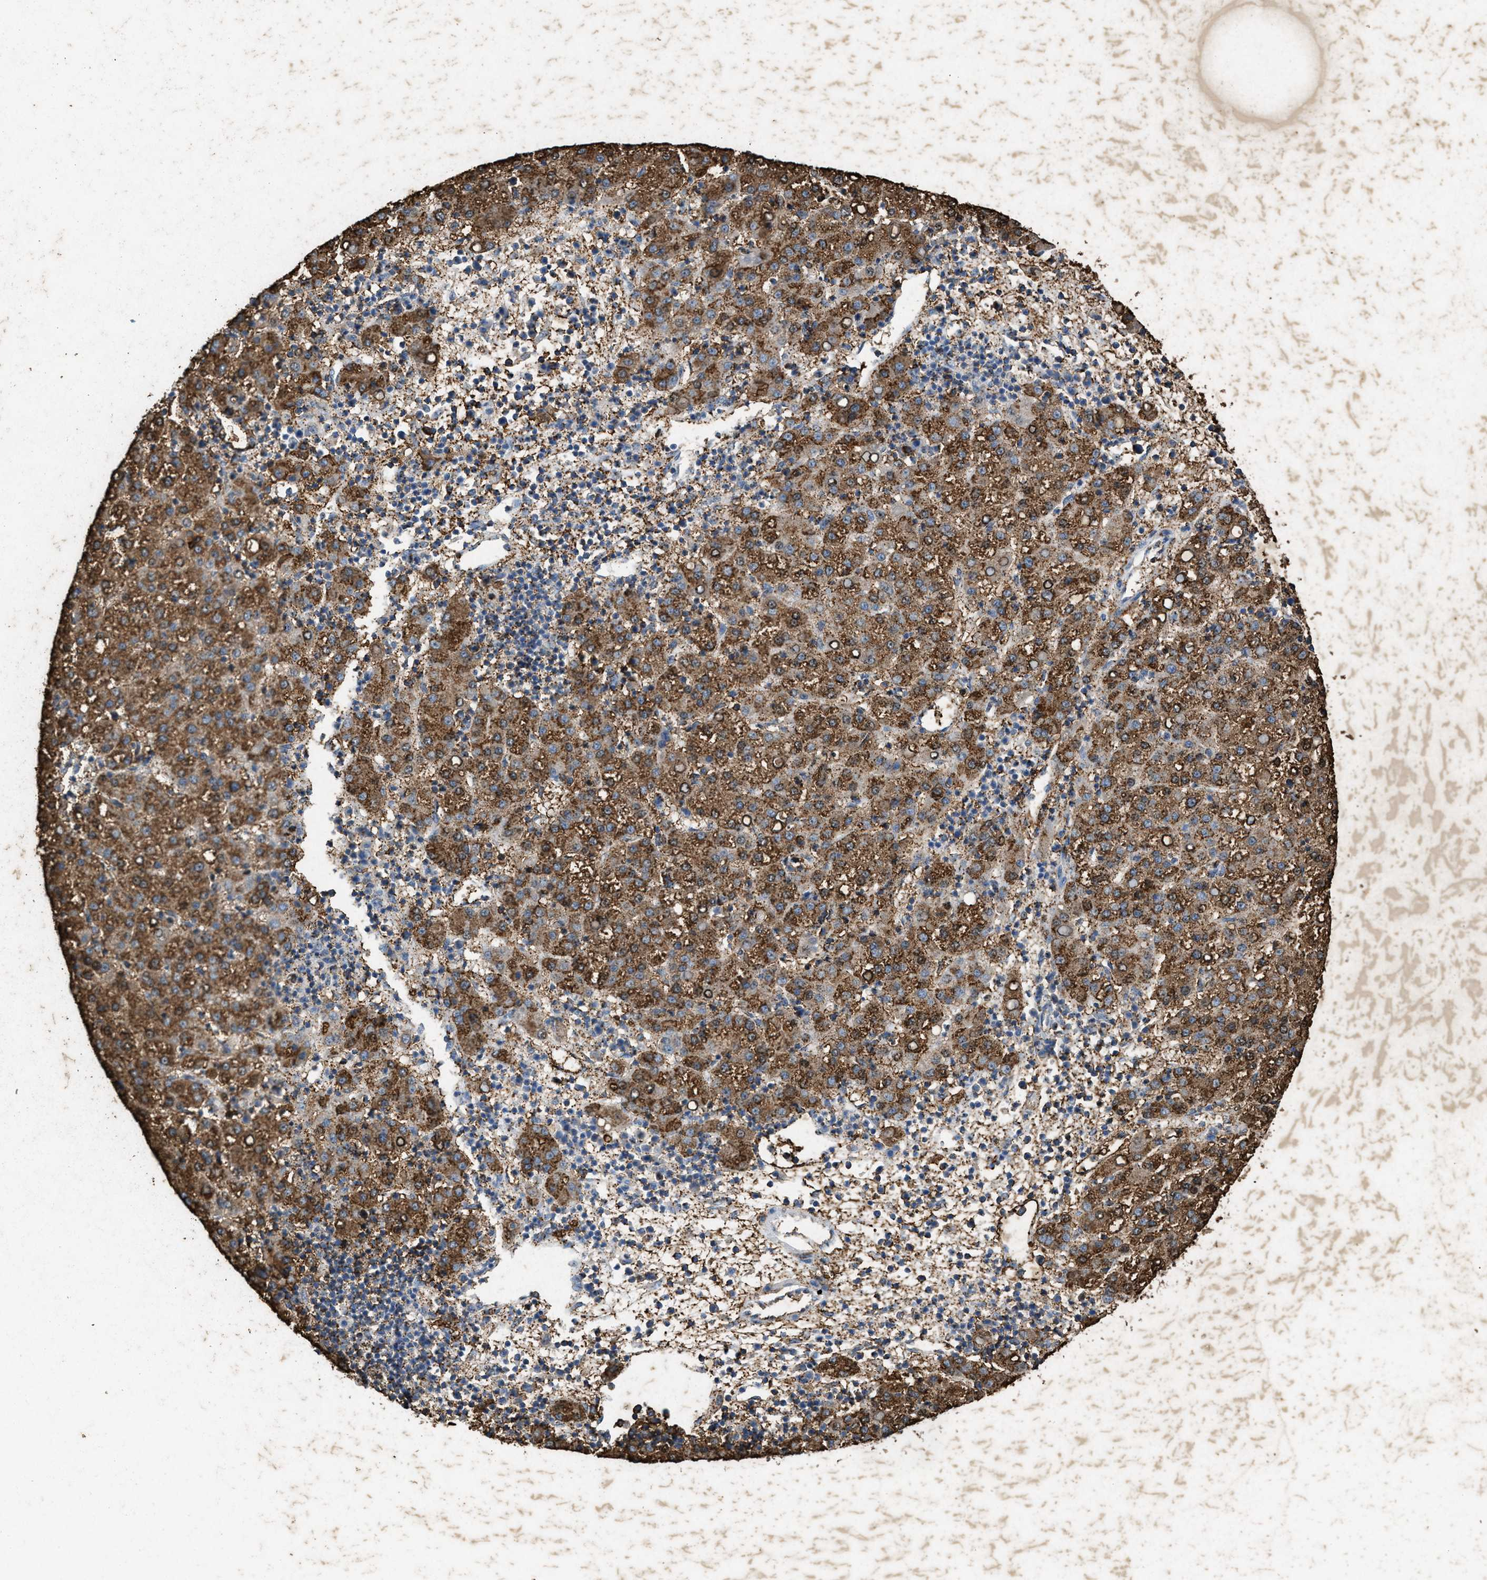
{"staining": {"intensity": "moderate", "quantity": ">75%", "location": "cytoplasmic/membranous"}, "tissue": "liver cancer", "cell_type": "Tumor cells", "image_type": "cancer", "snomed": [{"axis": "morphology", "description": "Carcinoma, Hepatocellular, NOS"}, {"axis": "topography", "description": "Liver"}], "caption": "Immunohistochemistry (IHC) image of liver cancer (hepatocellular carcinoma) stained for a protein (brown), which exhibits medium levels of moderate cytoplasmic/membranous positivity in approximately >75% of tumor cells.", "gene": "LTB4R2", "patient": {"sex": "female", "age": 58}}